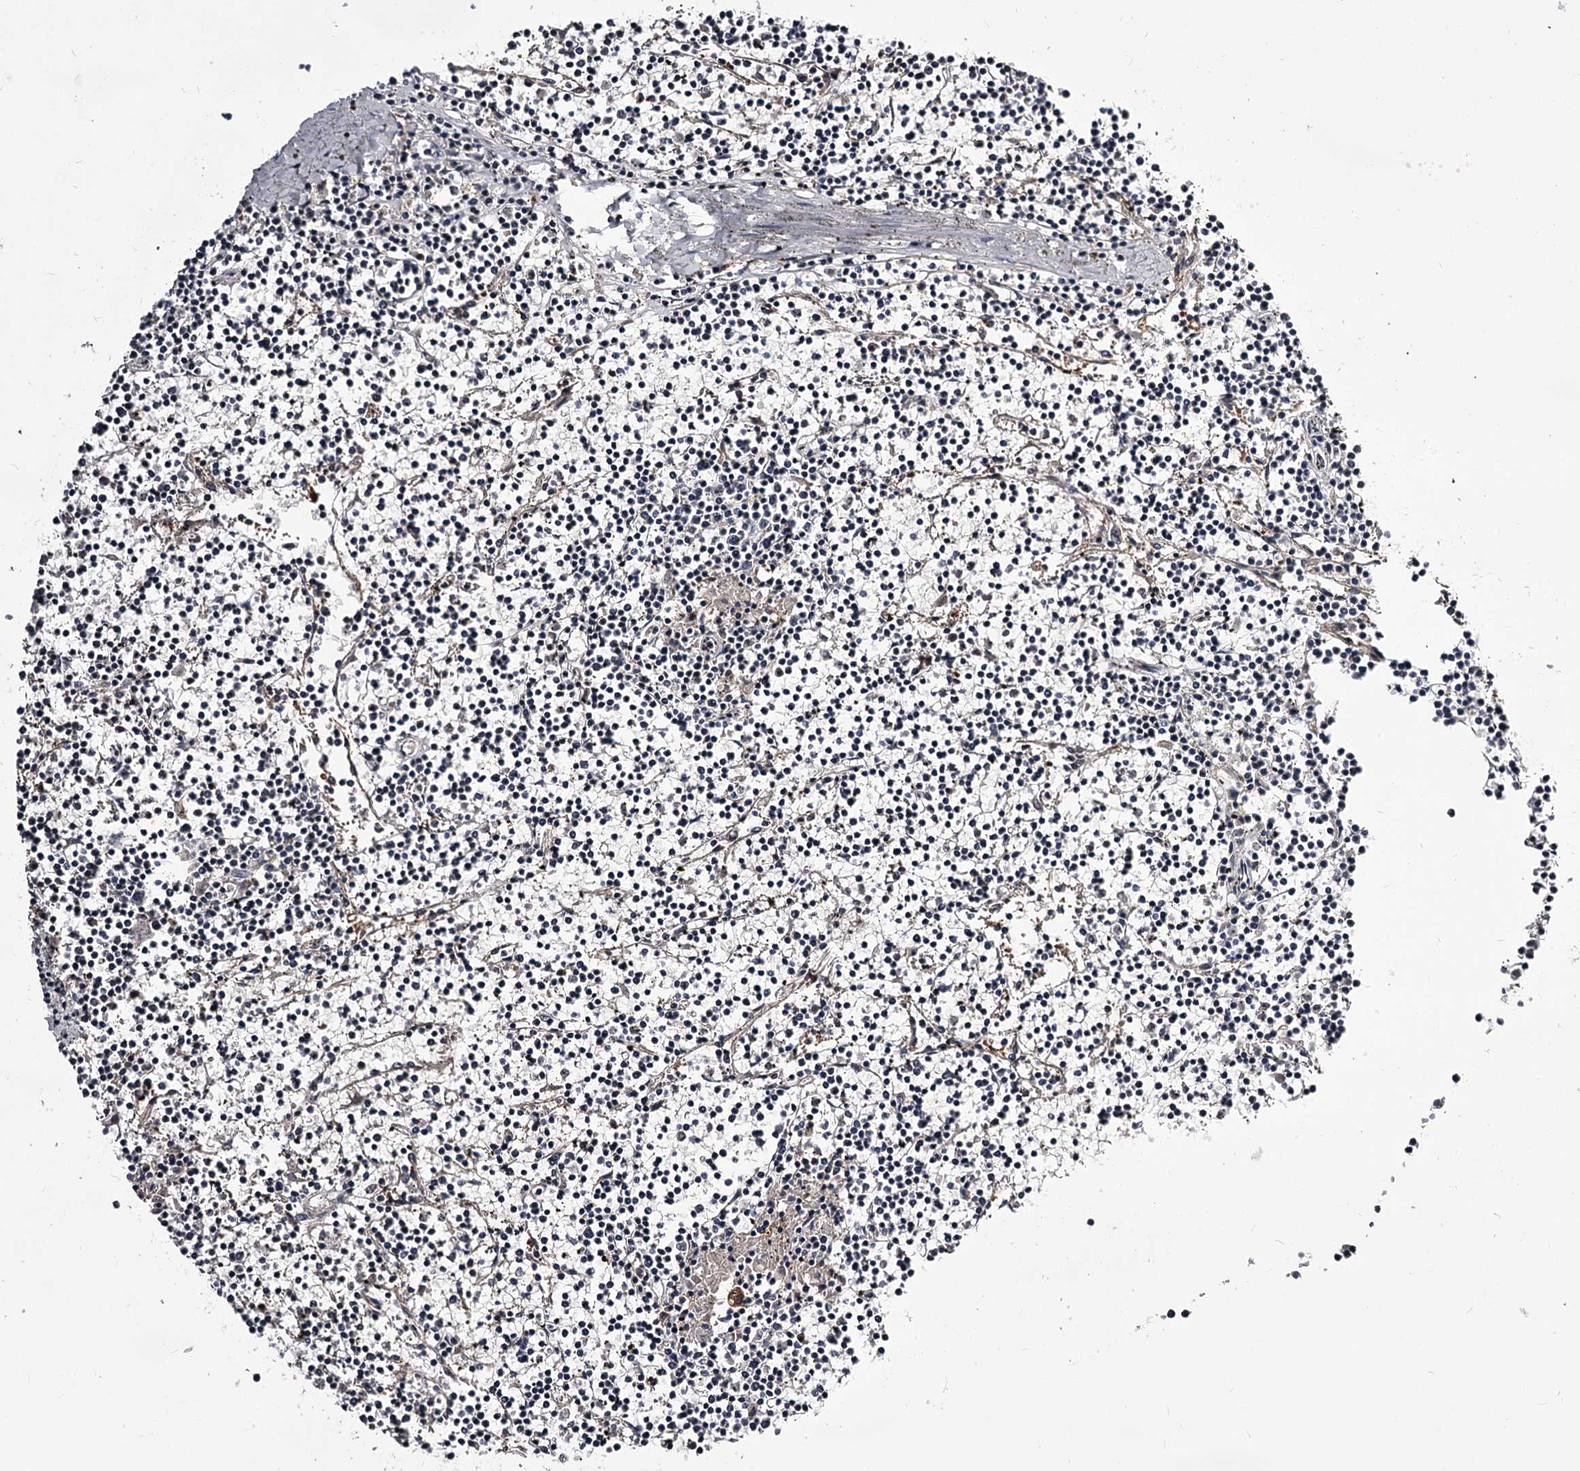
{"staining": {"intensity": "negative", "quantity": "none", "location": "none"}, "tissue": "lymphoma", "cell_type": "Tumor cells", "image_type": "cancer", "snomed": [{"axis": "morphology", "description": "Malignant lymphoma, non-Hodgkin's type, Low grade"}, {"axis": "topography", "description": "Spleen"}], "caption": "The micrograph reveals no significant positivity in tumor cells of lymphoma.", "gene": "GSTO1", "patient": {"sex": "female", "age": 19}}